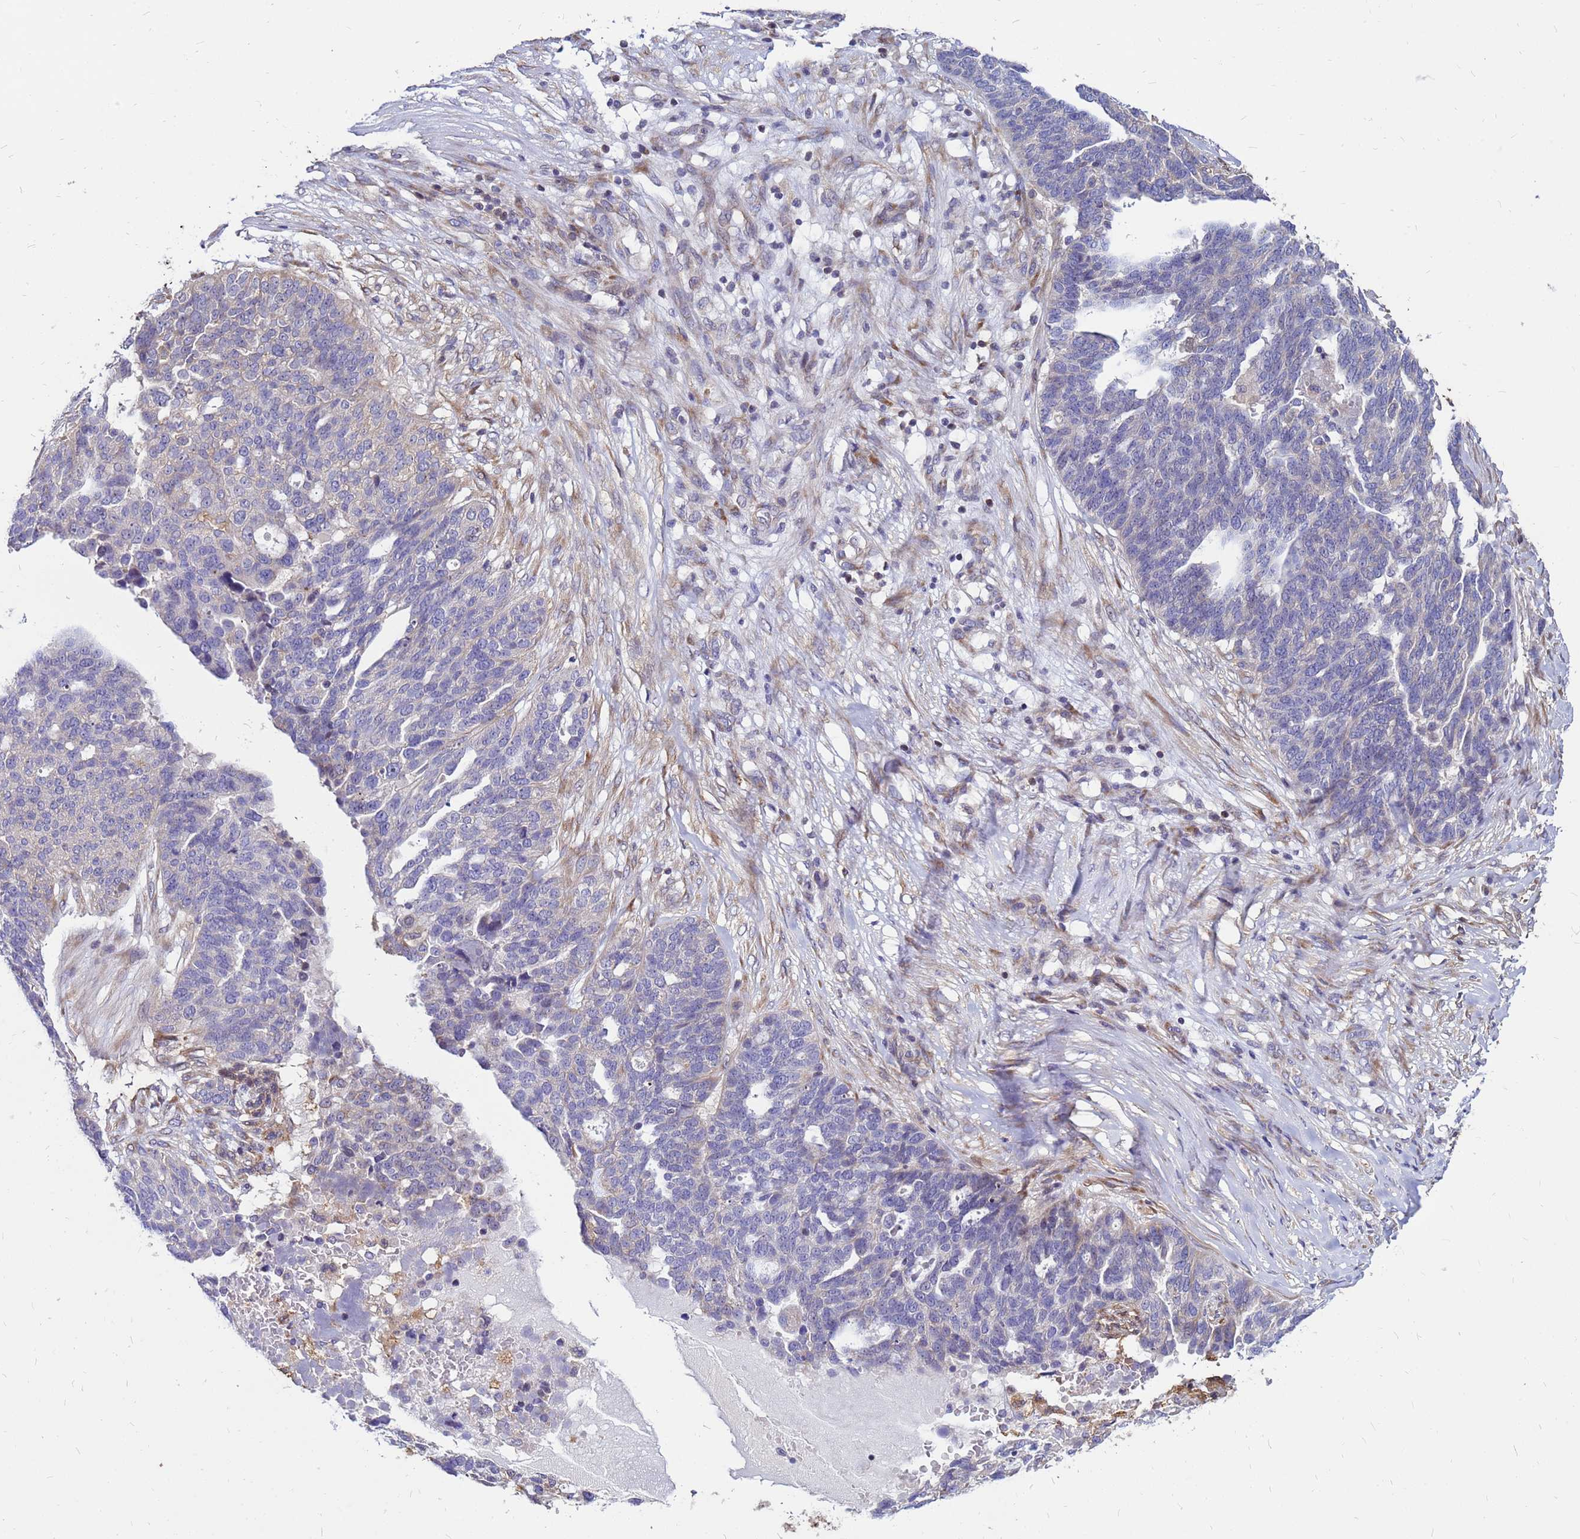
{"staining": {"intensity": "weak", "quantity": "<25%", "location": "cytoplasmic/membranous"}, "tissue": "ovarian cancer", "cell_type": "Tumor cells", "image_type": "cancer", "snomed": [{"axis": "morphology", "description": "Cystadenocarcinoma, serous, NOS"}, {"axis": "topography", "description": "Ovary"}], "caption": "A micrograph of human ovarian cancer is negative for staining in tumor cells.", "gene": "MOB2", "patient": {"sex": "female", "age": 59}}